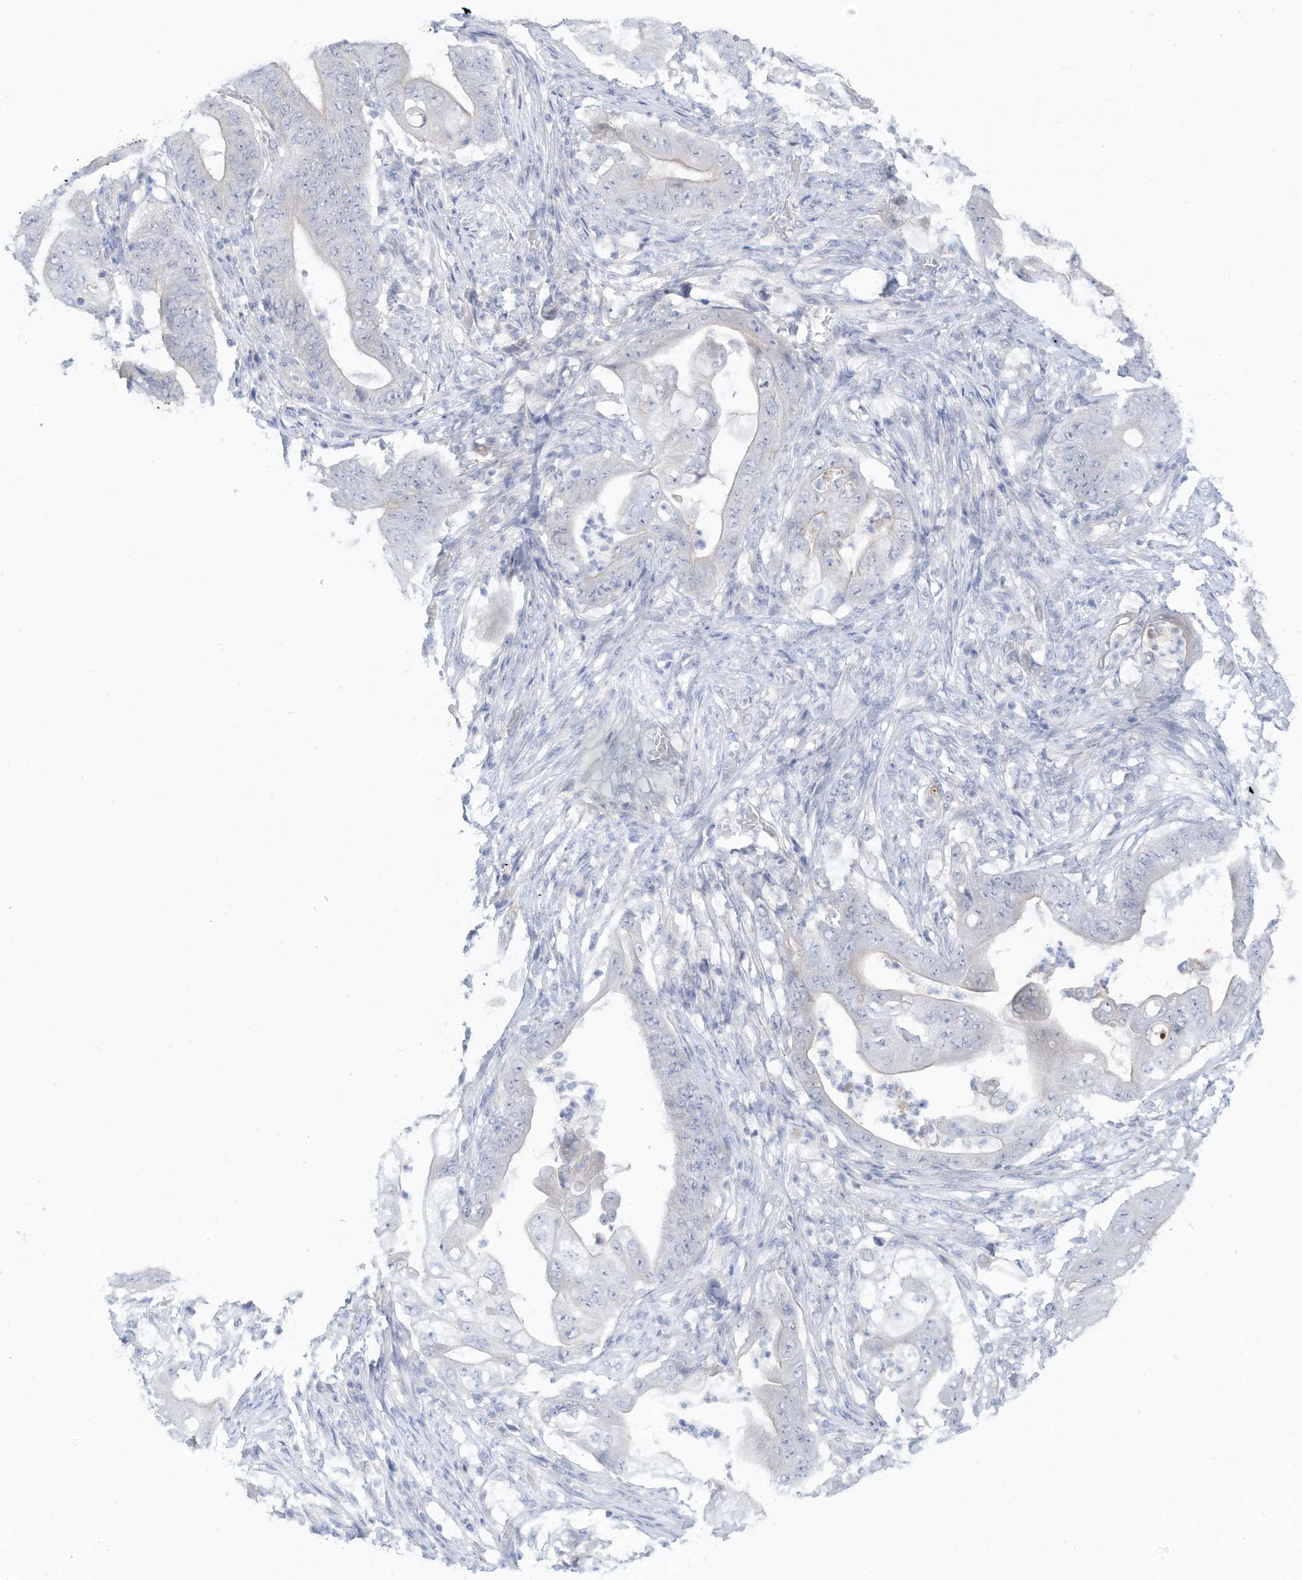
{"staining": {"intensity": "negative", "quantity": "none", "location": "none"}, "tissue": "stomach cancer", "cell_type": "Tumor cells", "image_type": "cancer", "snomed": [{"axis": "morphology", "description": "Adenocarcinoma, NOS"}, {"axis": "topography", "description": "Stomach"}], "caption": "The image reveals no significant positivity in tumor cells of adenocarcinoma (stomach).", "gene": "OGT", "patient": {"sex": "female", "age": 73}}